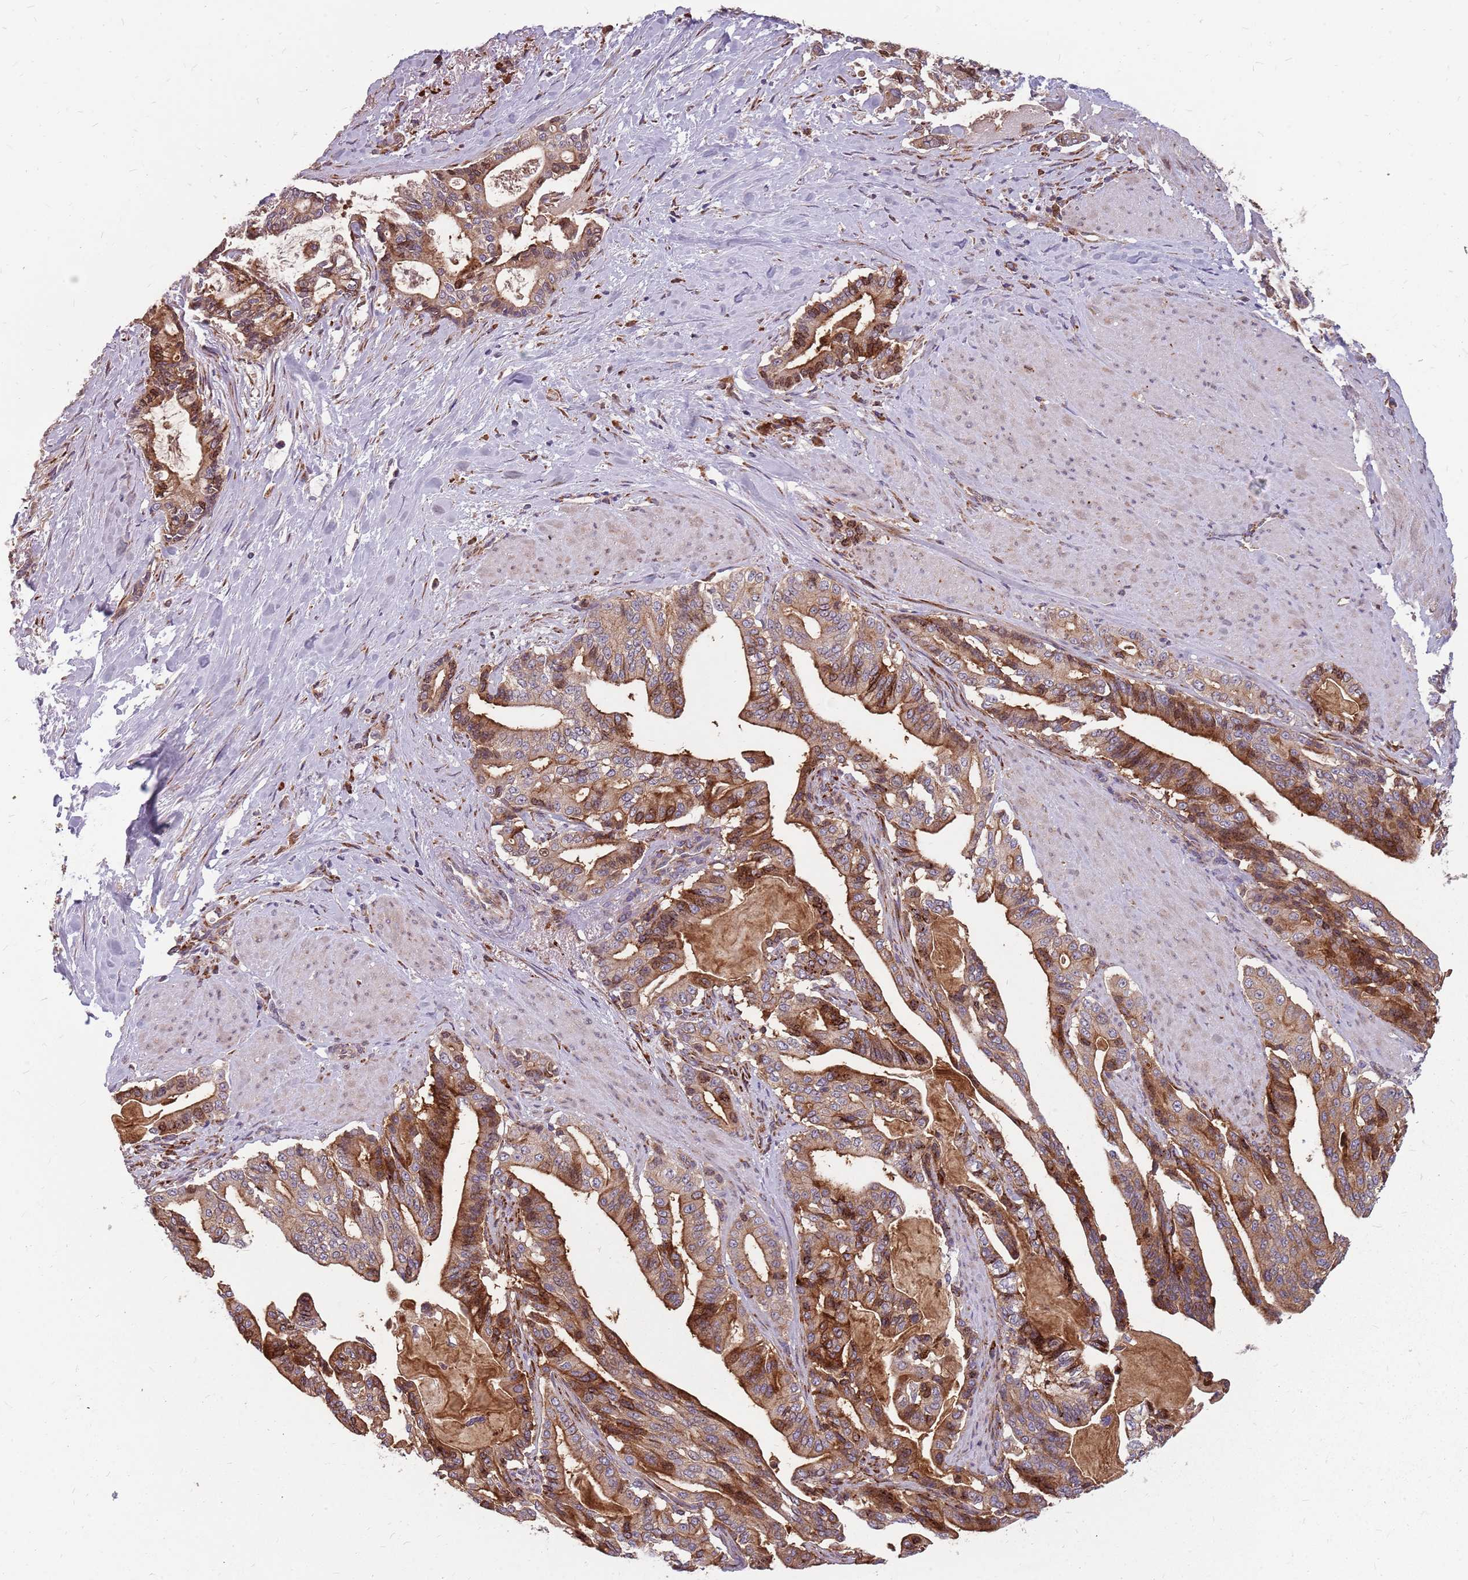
{"staining": {"intensity": "moderate", "quantity": ">75%", "location": "cytoplasmic/membranous"}, "tissue": "pancreatic cancer", "cell_type": "Tumor cells", "image_type": "cancer", "snomed": [{"axis": "morphology", "description": "Adenocarcinoma, NOS"}, {"axis": "topography", "description": "Pancreas"}], "caption": "Immunohistochemical staining of pancreatic cancer (adenocarcinoma) displays moderate cytoplasmic/membranous protein expression in about >75% of tumor cells.", "gene": "NME4", "patient": {"sex": "male", "age": 63}}